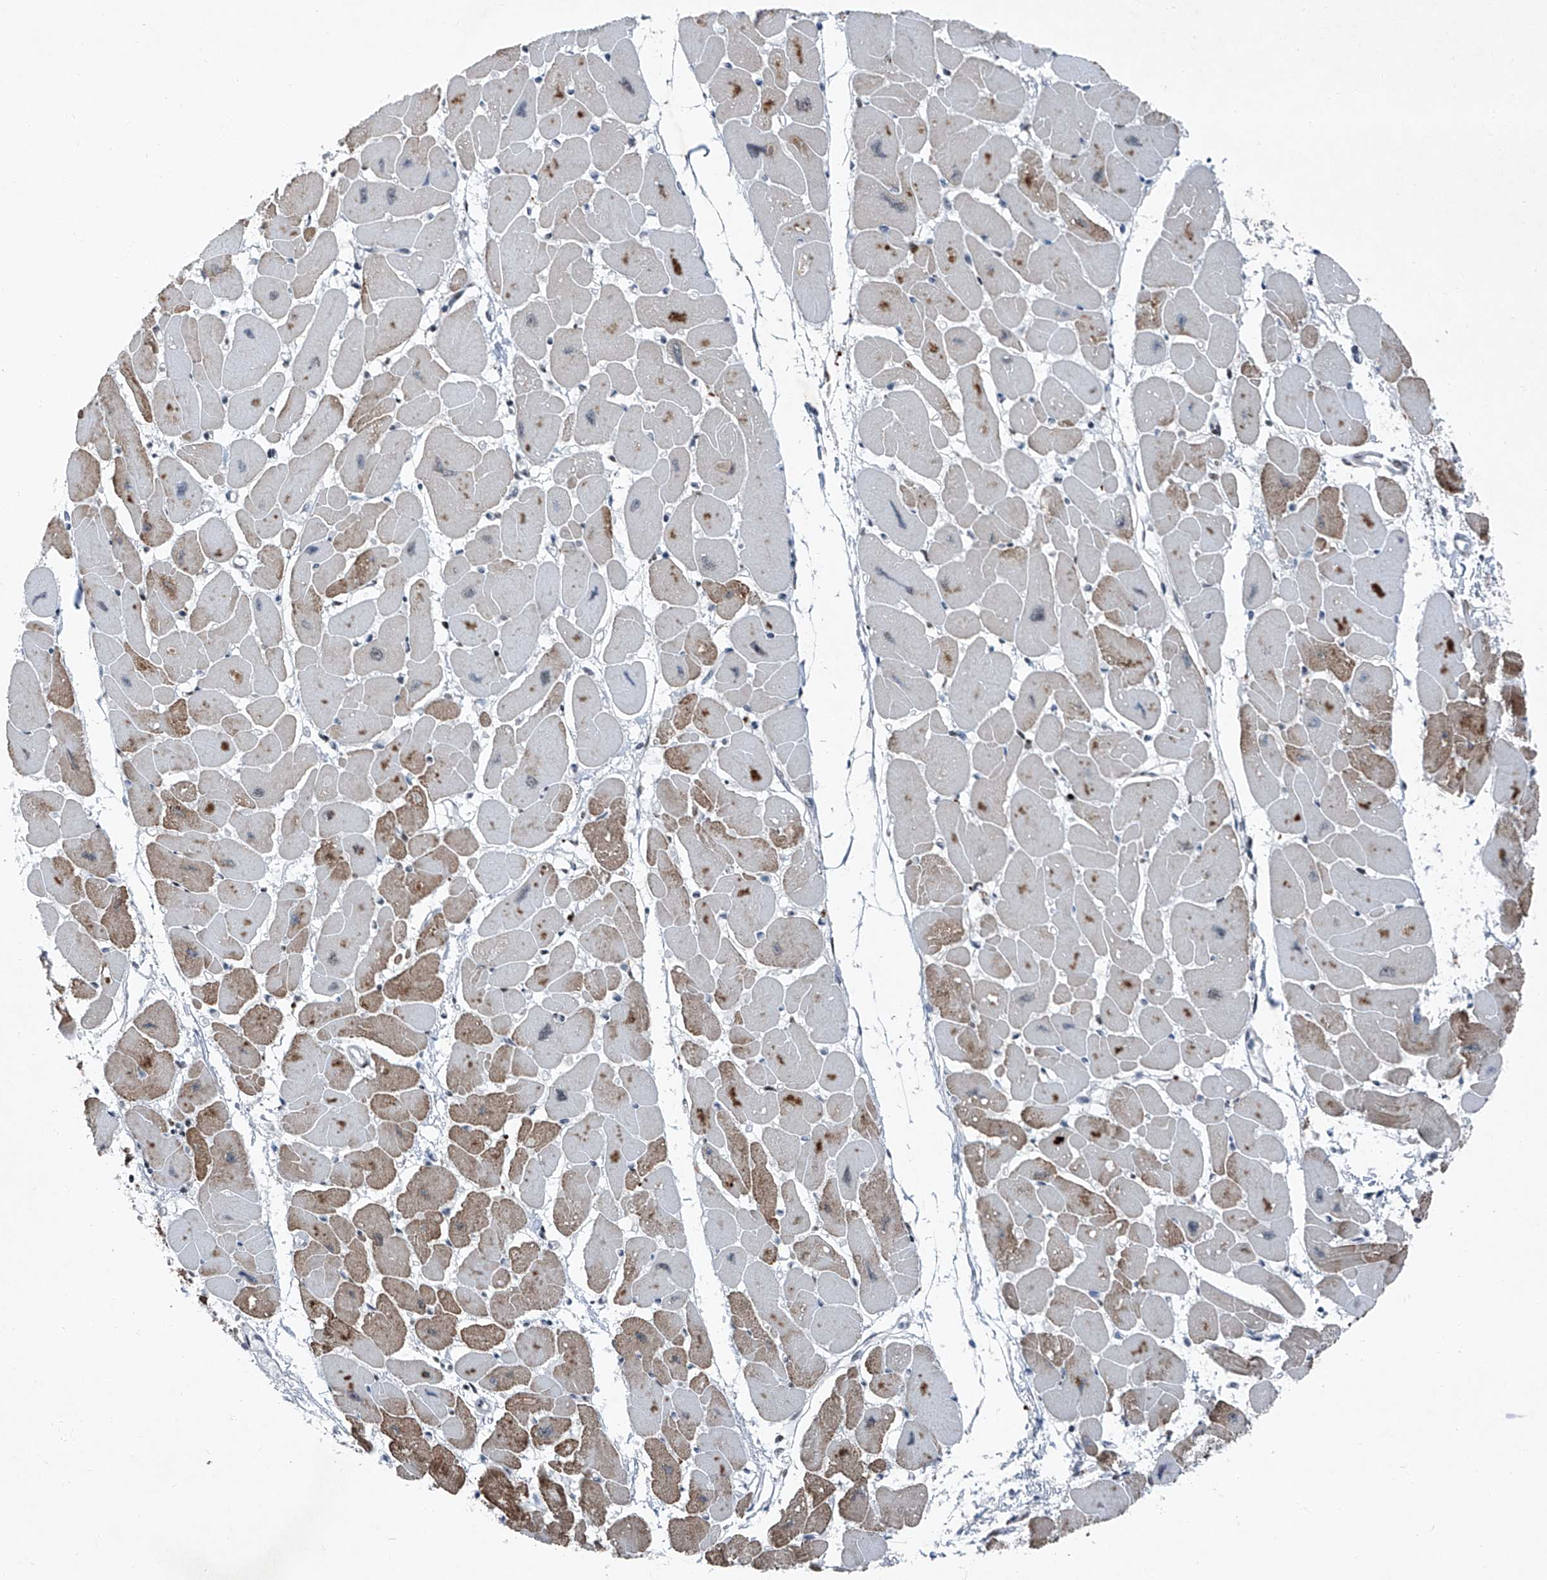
{"staining": {"intensity": "moderate", "quantity": "25%-75%", "location": "cytoplasmic/membranous"}, "tissue": "heart muscle", "cell_type": "Cardiomyocytes", "image_type": "normal", "snomed": [{"axis": "morphology", "description": "Normal tissue, NOS"}, {"axis": "topography", "description": "Heart"}], "caption": "Normal heart muscle demonstrates moderate cytoplasmic/membranous expression in approximately 25%-75% of cardiomyocytes.", "gene": "BMI1", "patient": {"sex": "female", "age": 54}}